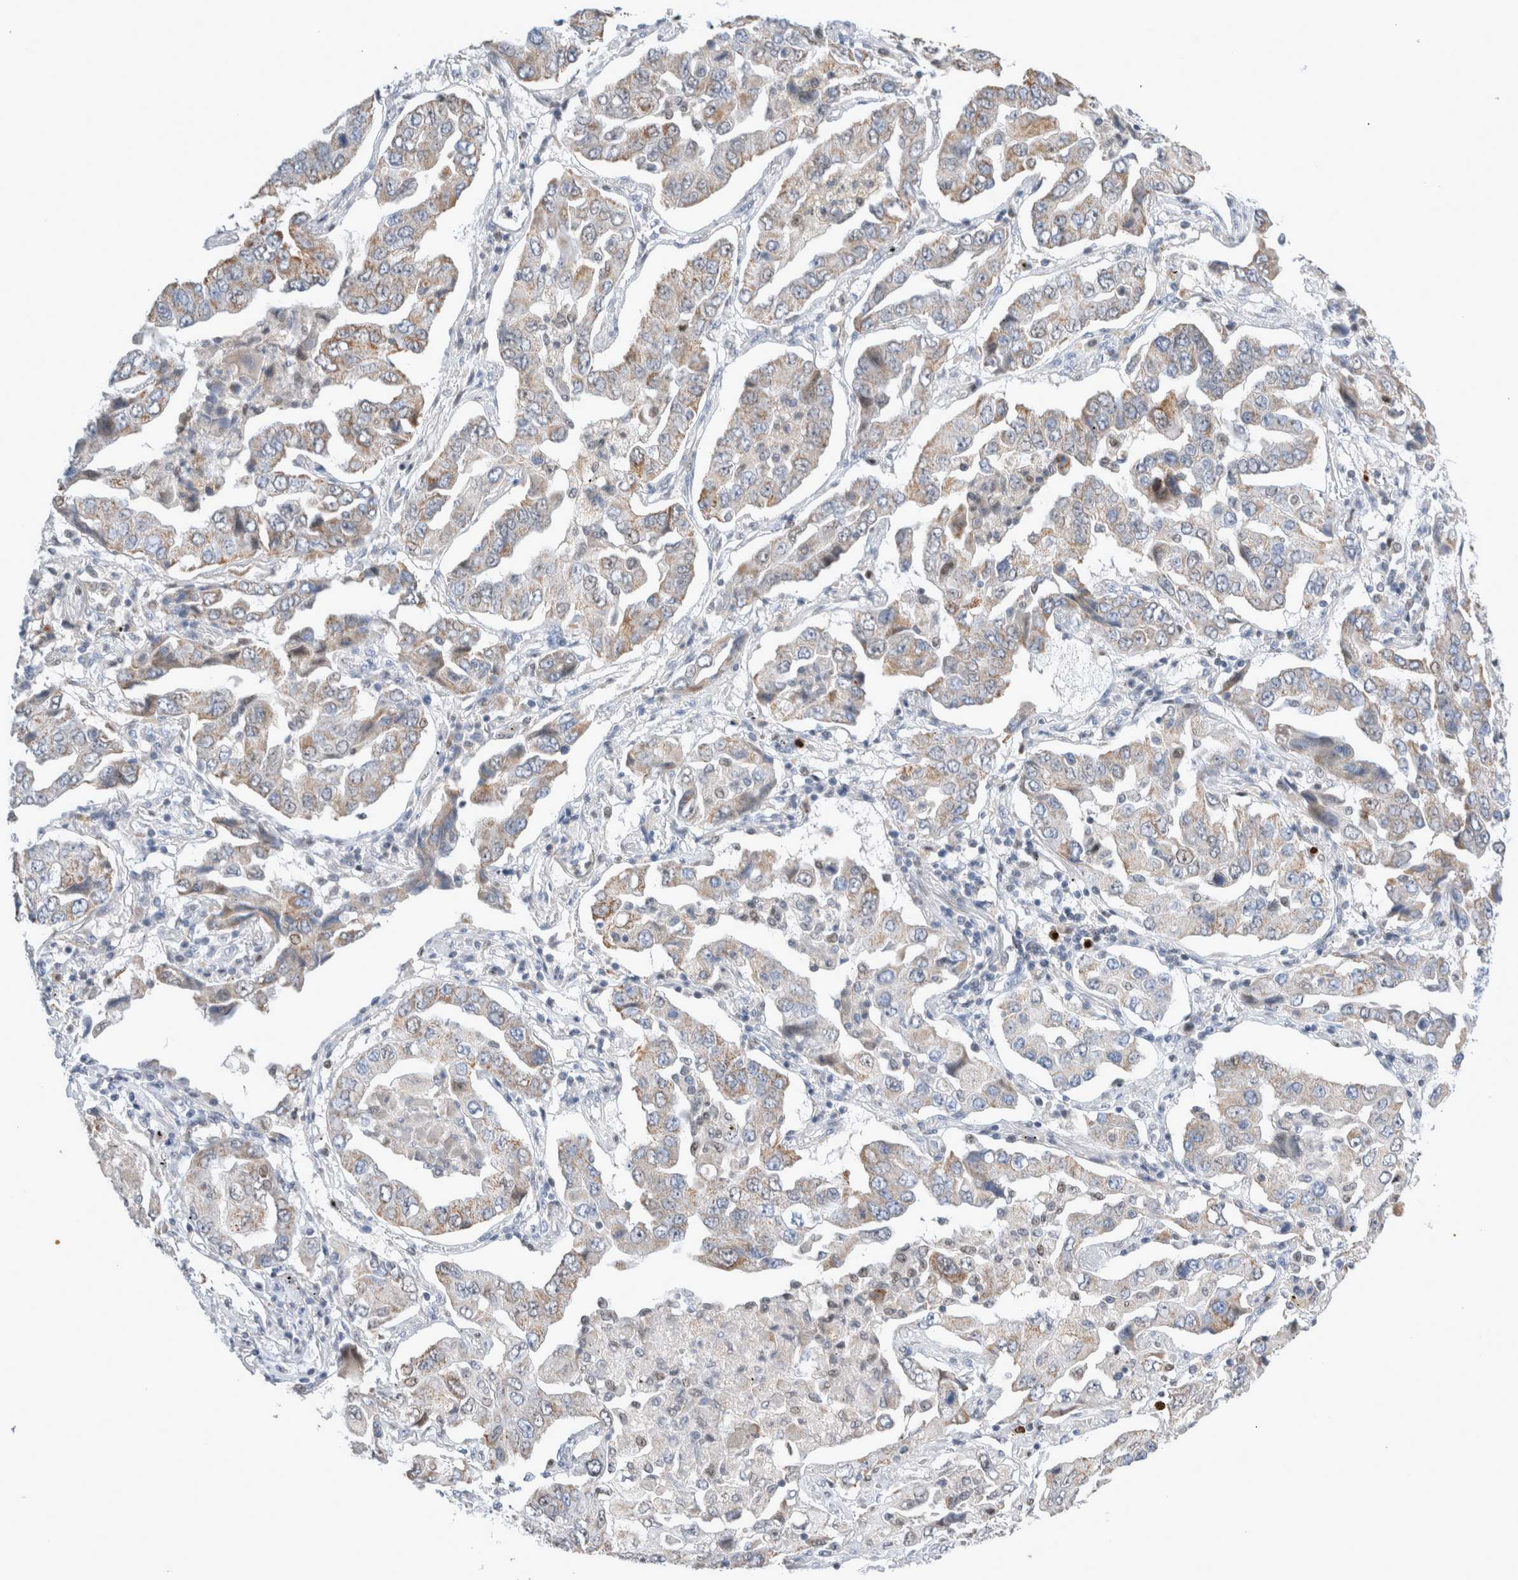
{"staining": {"intensity": "moderate", "quantity": "<25%", "location": "cytoplasmic/membranous"}, "tissue": "lung cancer", "cell_type": "Tumor cells", "image_type": "cancer", "snomed": [{"axis": "morphology", "description": "Adenocarcinoma, NOS"}, {"axis": "topography", "description": "Lung"}], "caption": "DAB (3,3'-diaminobenzidine) immunohistochemical staining of lung adenocarcinoma displays moderate cytoplasmic/membranous protein positivity in about <25% of tumor cells. (DAB = brown stain, brightfield microscopy at high magnification).", "gene": "AGMAT", "patient": {"sex": "female", "age": 65}}